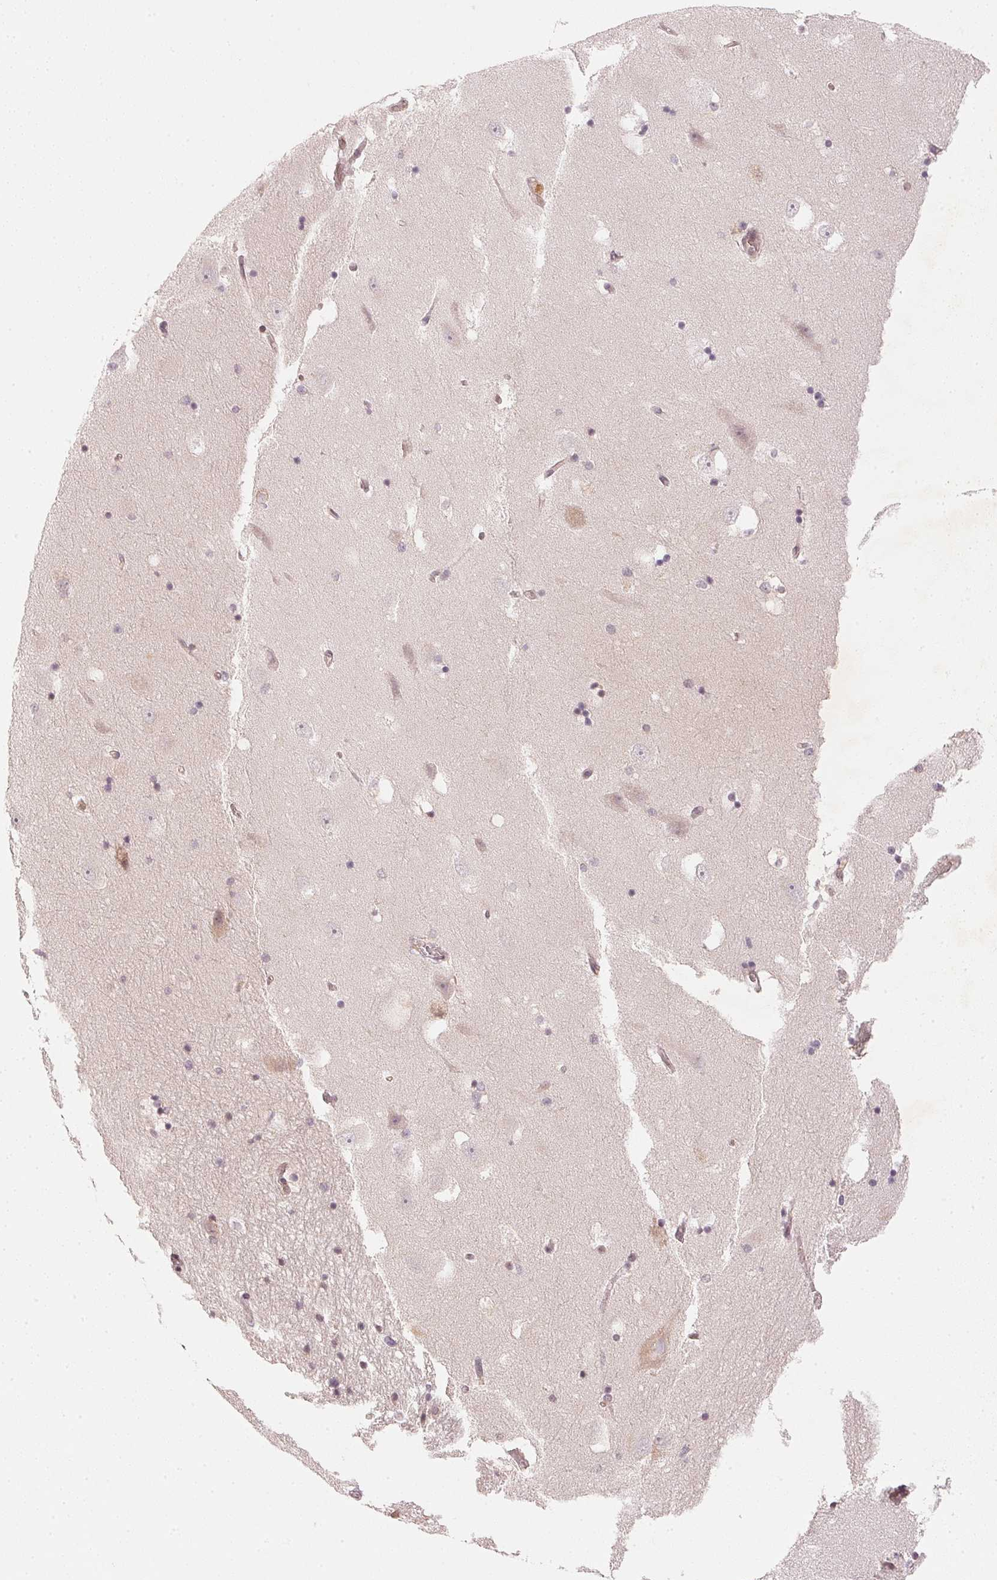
{"staining": {"intensity": "weak", "quantity": "<25%", "location": "cytoplasmic/membranous"}, "tissue": "hippocampus", "cell_type": "Glial cells", "image_type": "normal", "snomed": [{"axis": "morphology", "description": "Normal tissue, NOS"}, {"axis": "topography", "description": "Hippocampus"}], "caption": "Immunohistochemistry (IHC) image of benign hippocampus: human hippocampus stained with DAB demonstrates no significant protein expression in glial cells.", "gene": "EI24", "patient": {"sex": "male", "age": 58}}